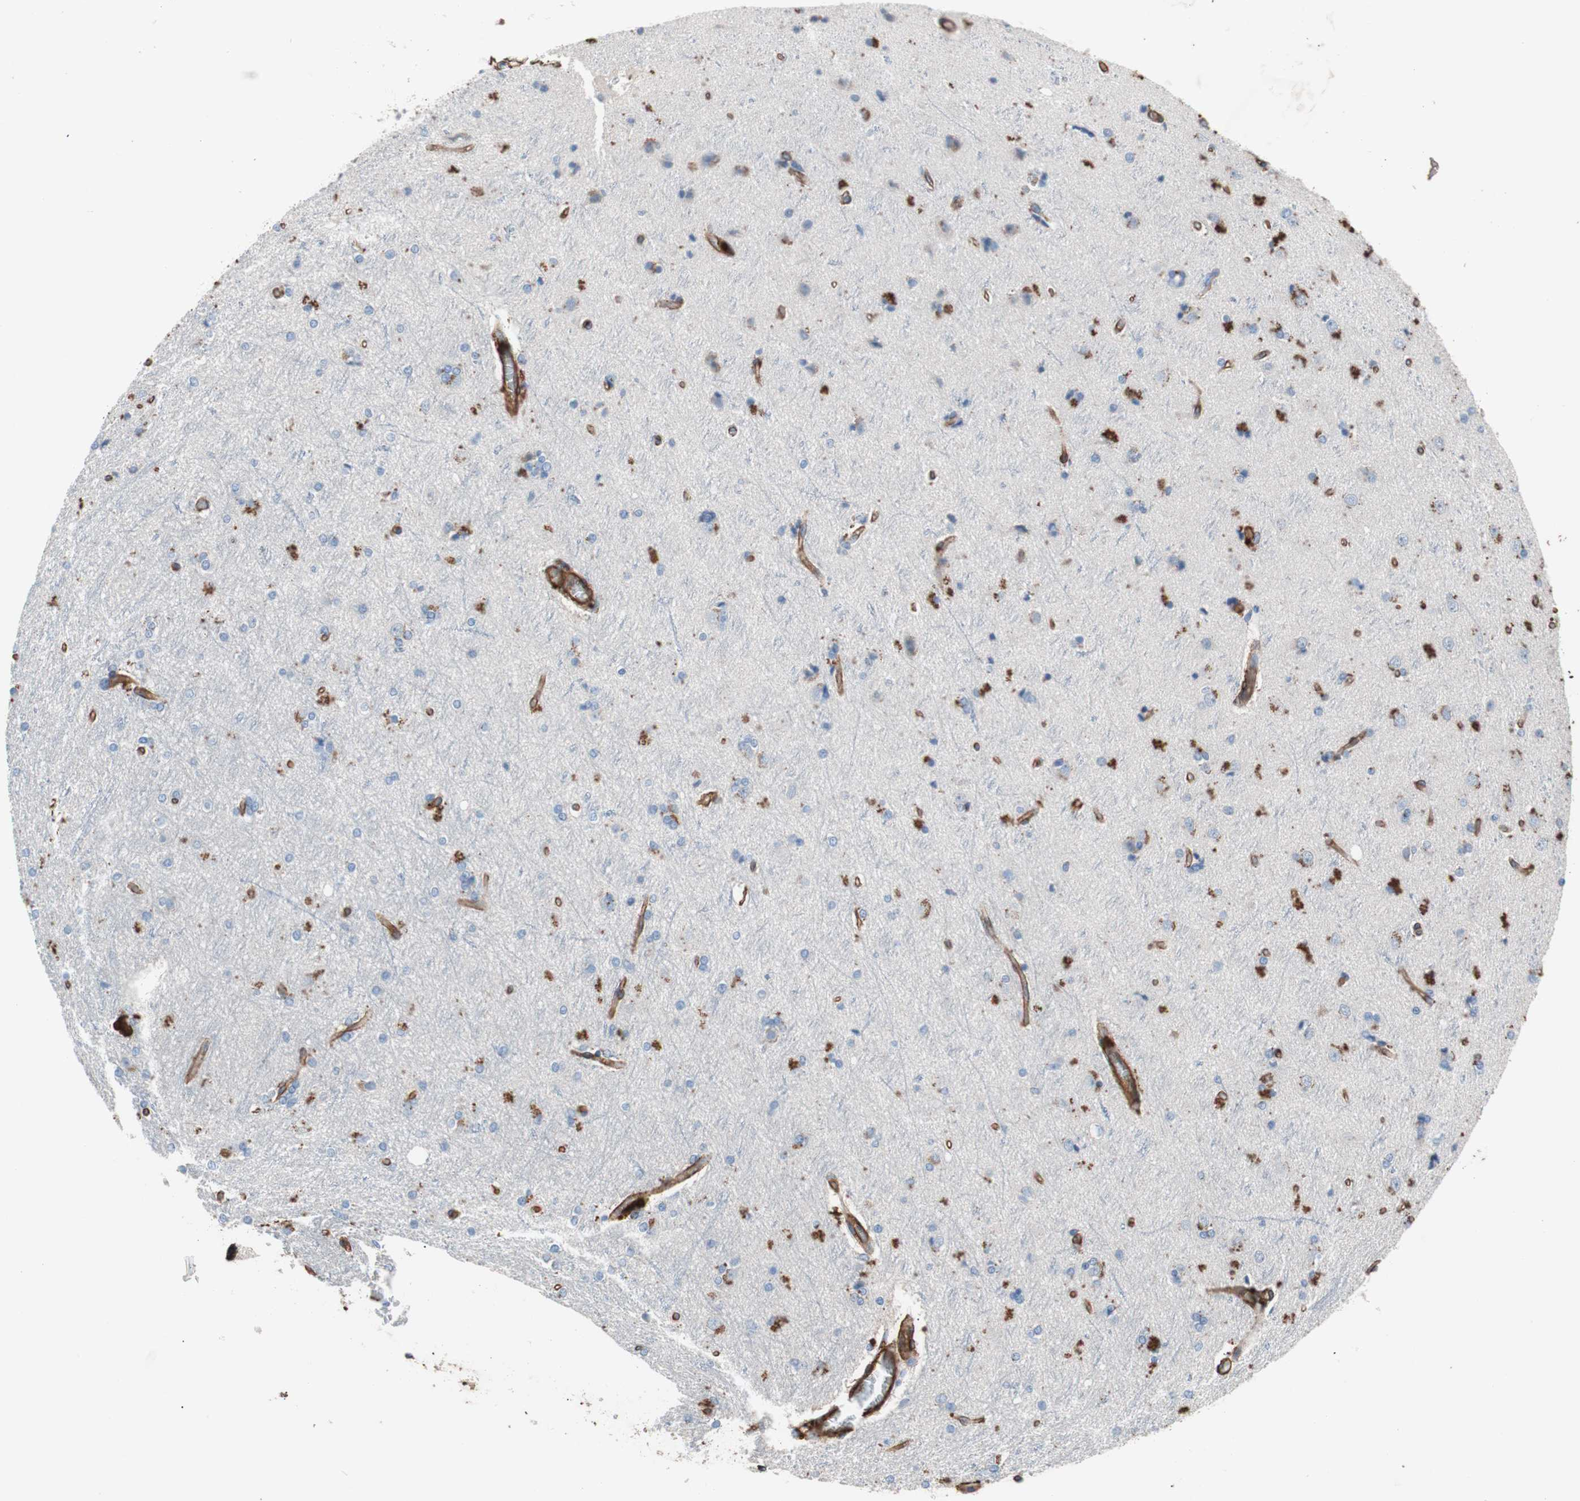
{"staining": {"intensity": "strong", "quantity": ">75%", "location": "cytoplasmic/membranous"}, "tissue": "cerebral cortex", "cell_type": "Endothelial cells", "image_type": "normal", "snomed": [{"axis": "morphology", "description": "Normal tissue, NOS"}, {"axis": "topography", "description": "Cerebral cortex"}], "caption": "This photomicrograph shows immunohistochemistry (IHC) staining of unremarkable cerebral cortex, with high strong cytoplasmic/membranous staining in approximately >75% of endothelial cells.", "gene": "SPINT1", "patient": {"sex": "female", "age": 54}}